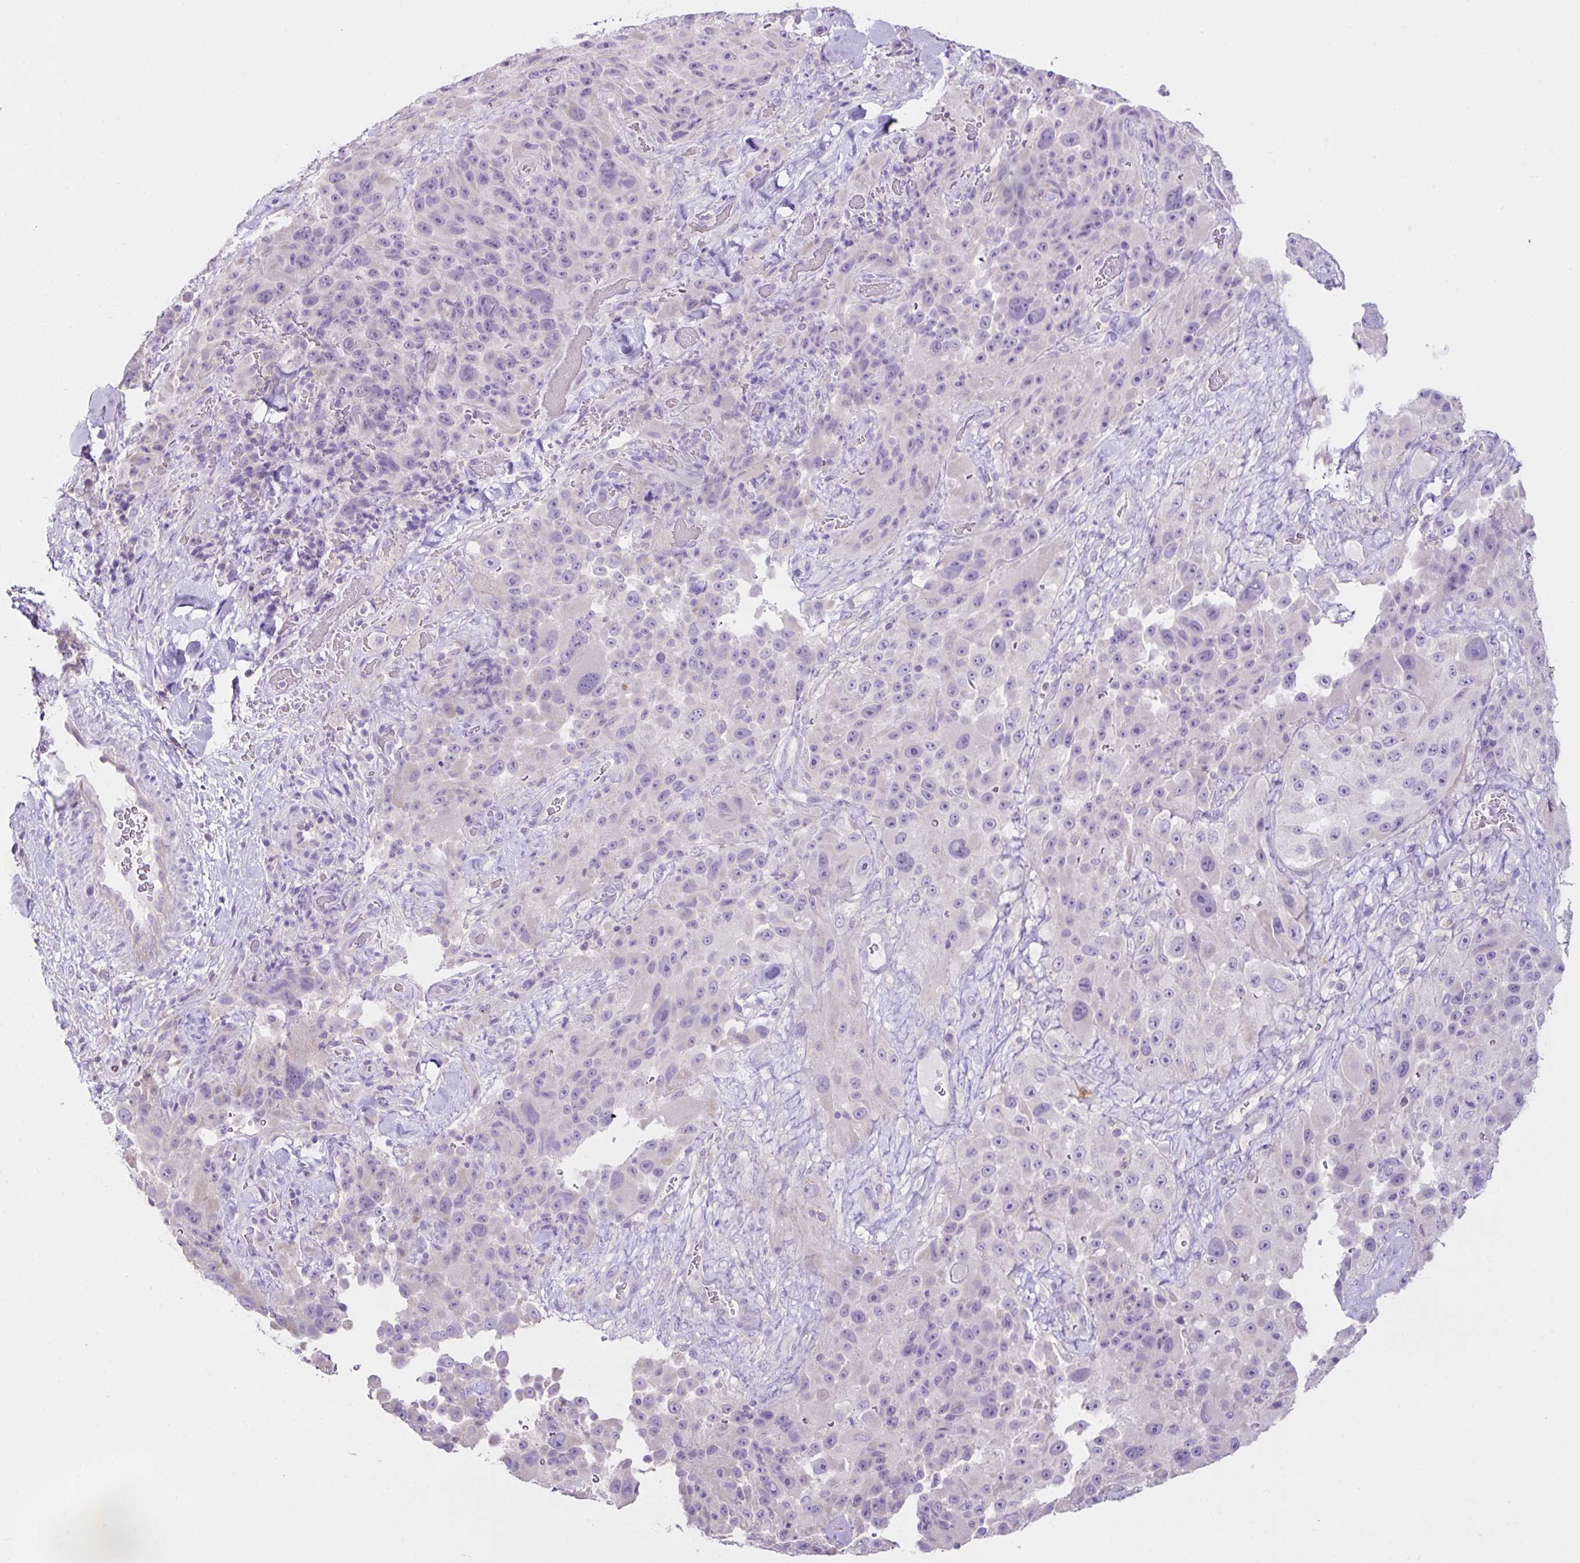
{"staining": {"intensity": "negative", "quantity": "none", "location": "none"}, "tissue": "melanoma", "cell_type": "Tumor cells", "image_type": "cancer", "snomed": [{"axis": "morphology", "description": "Malignant melanoma, Metastatic site"}, {"axis": "topography", "description": "Lymph node"}], "caption": "Immunohistochemical staining of malignant melanoma (metastatic site) shows no significant expression in tumor cells.", "gene": "D2HGDH", "patient": {"sex": "male", "age": 62}}